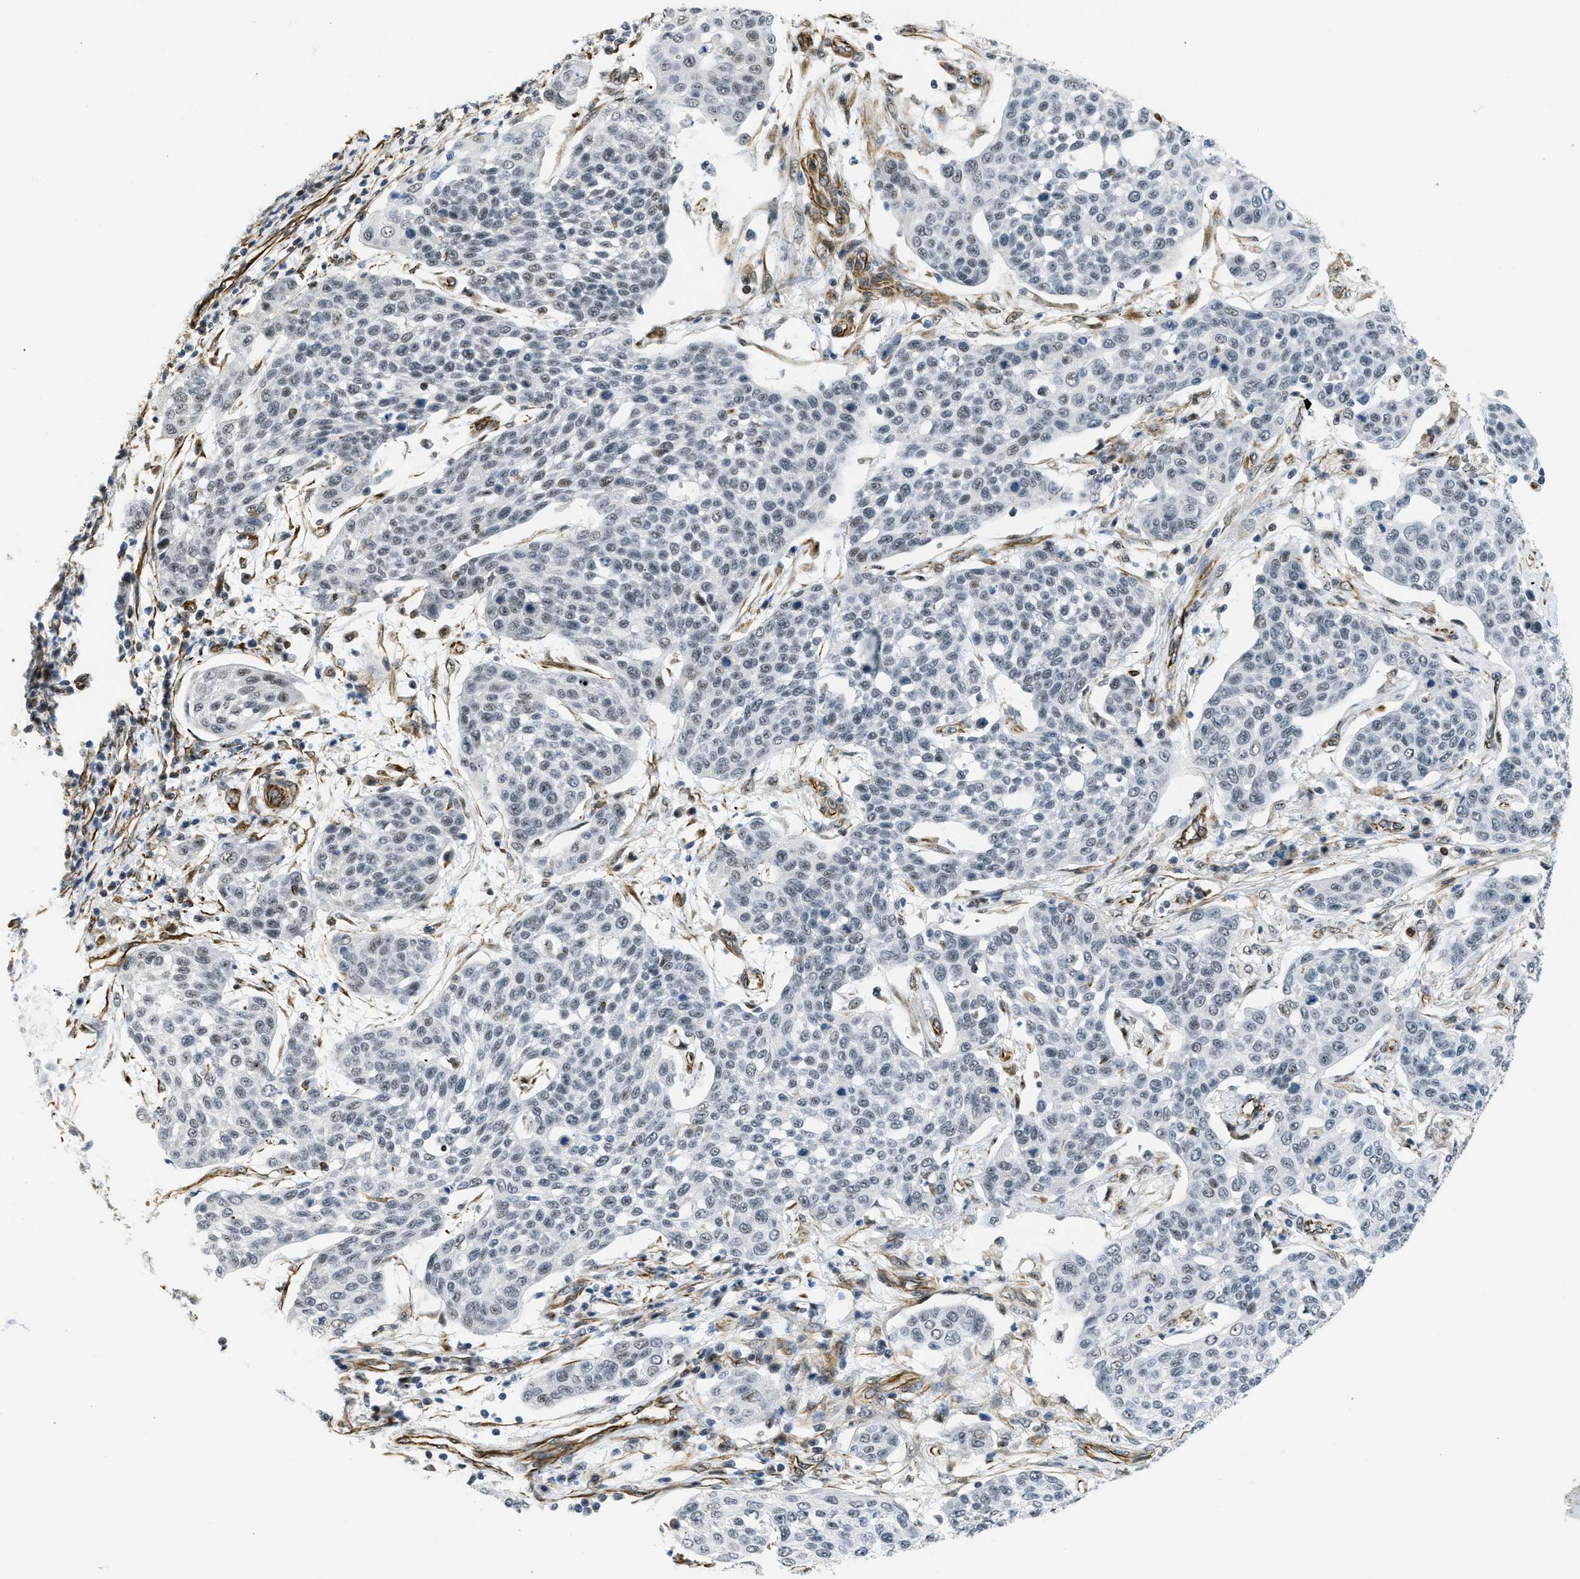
{"staining": {"intensity": "weak", "quantity": "25%-75%", "location": "nuclear"}, "tissue": "cervical cancer", "cell_type": "Tumor cells", "image_type": "cancer", "snomed": [{"axis": "morphology", "description": "Squamous cell carcinoma, NOS"}, {"axis": "topography", "description": "Cervix"}], "caption": "Brown immunohistochemical staining in human squamous cell carcinoma (cervical) demonstrates weak nuclear expression in about 25%-75% of tumor cells.", "gene": "LRRC8B", "patient": {"sex": "female", "age": 34}}